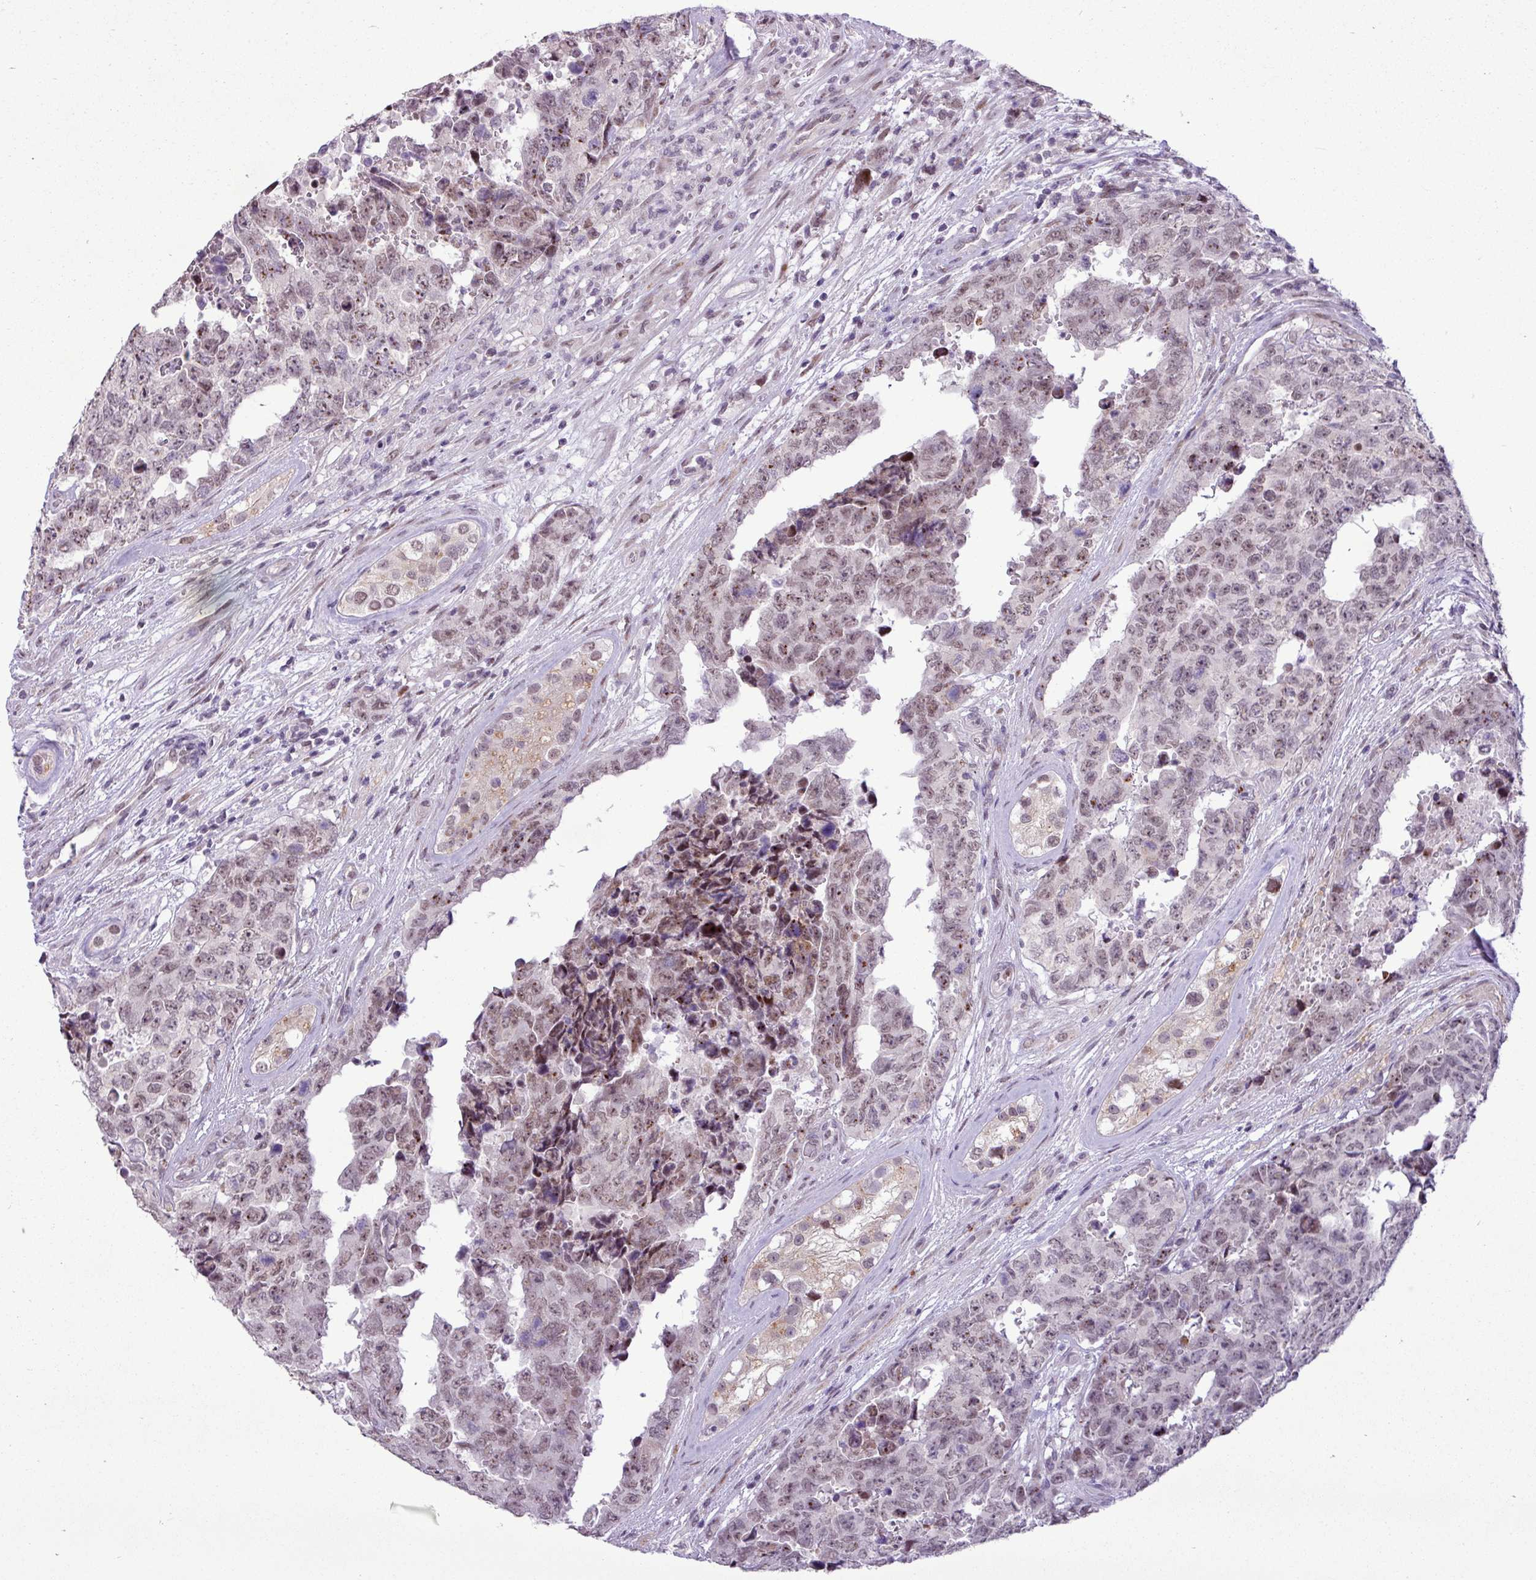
{"staining": {"intensity": "weak", "quantity": ">75%", "location": "nuclear"}, "tissue": "testis cancer", "cell_type": "Tumor cells", "image_type": "cancer", "snomed": [{"axis": "morphology", "description": "Normal tissue, NOS"}, {"axis": "morphology", "description": "Carcinoma, Embryonal, NOS"}, {"axis": "topography", "description": "Testis"}, {"axis": "topography", "description": "Epididymis"}], "caption": "A low amount of weak nuclear positivity is present in approximately >75% of tumor cells in testis embryonal carcinoma tissue.", "gene": "ZNF354A", "patient": {"sex": "male", "age": 25}}